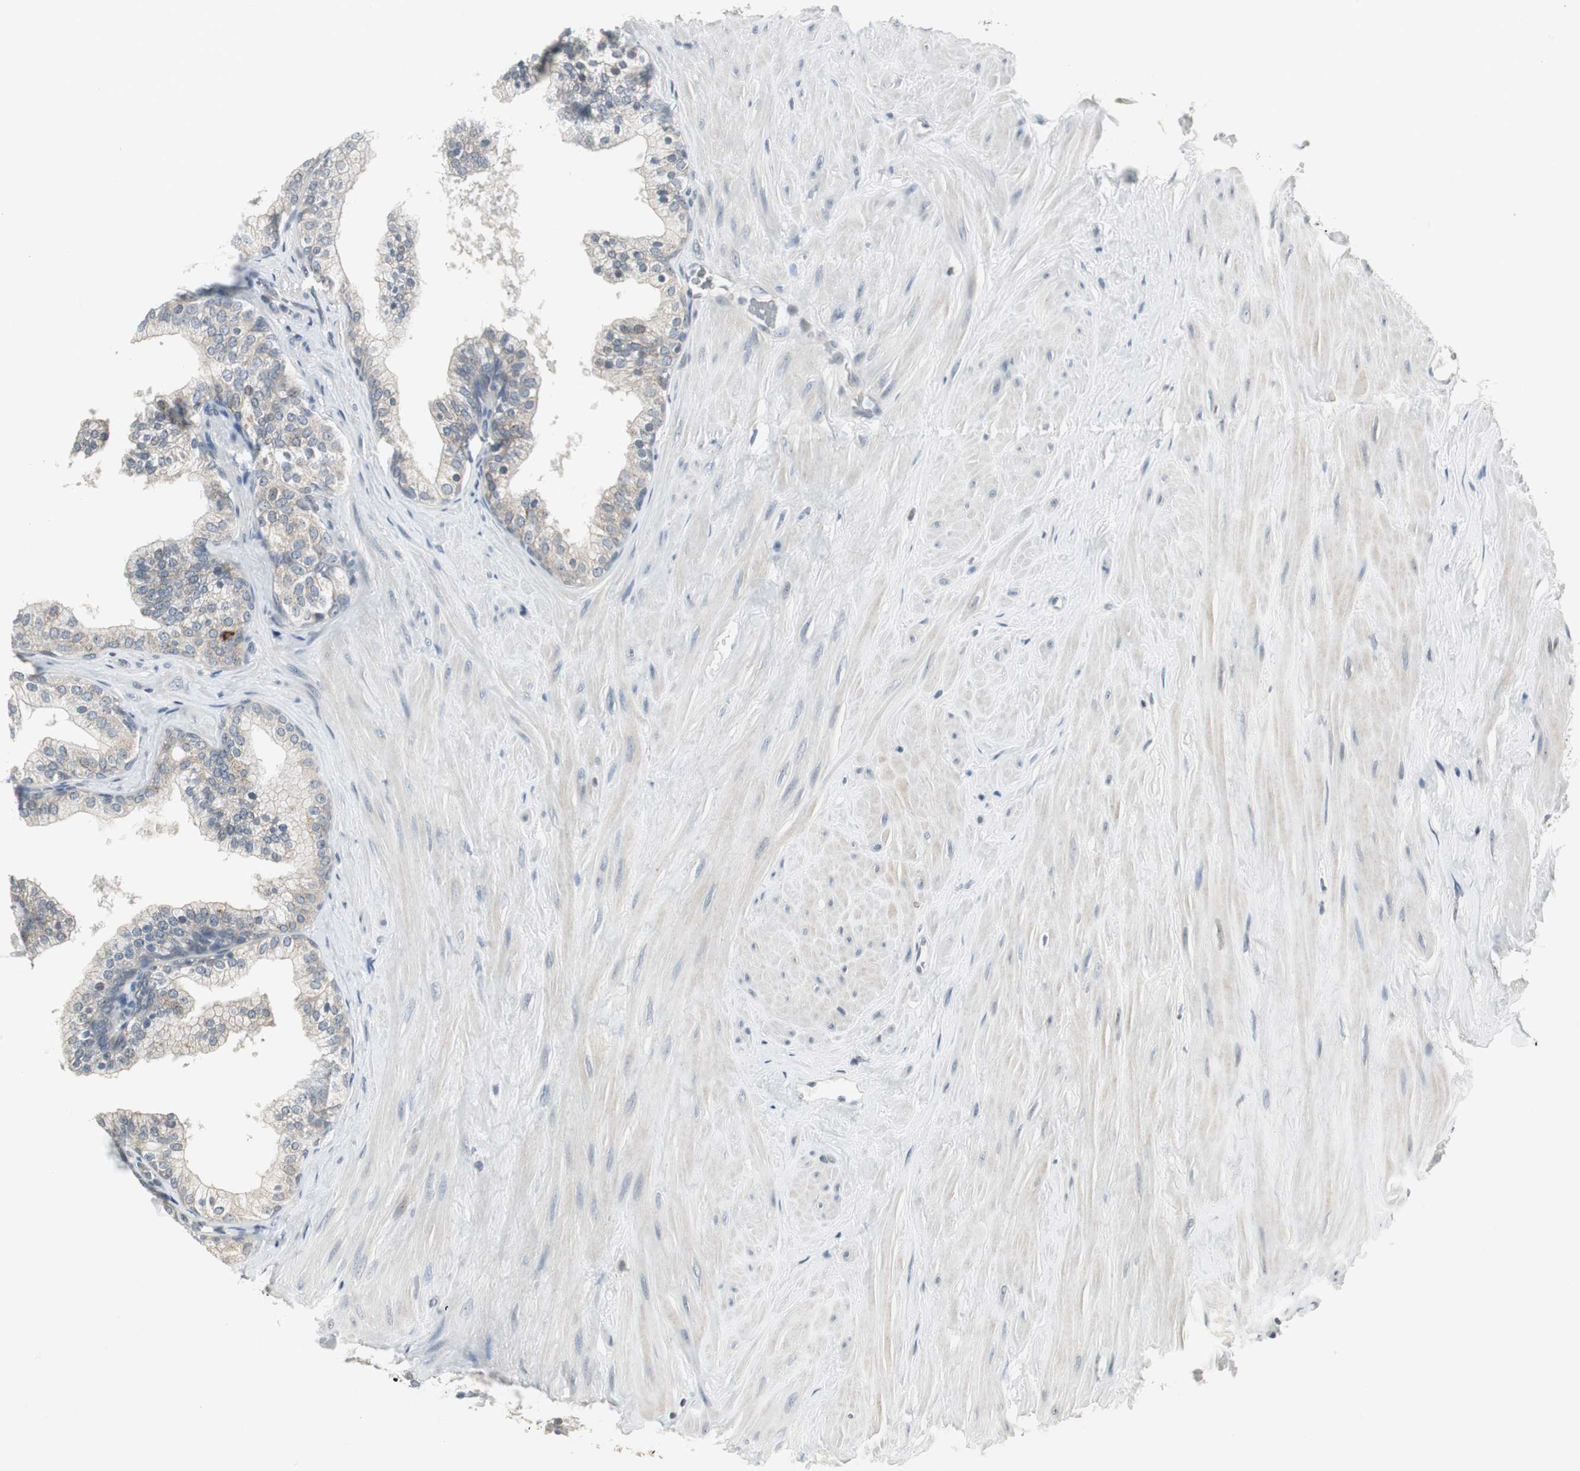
{"staining": {"intensity": "weak", "quantity": "25%-75%", "location": "cytoplasmic/membranous"}, "tissue": "prostate", "cell_type": "Glandular cells", "image_type": "normal", "snomed": [{"axis": "morphology", "description": "Normal tissue, NOS"}, {"axis": "topography", "description": "Prostate"}], "caption": "Immunohistochemical staining of unremarkable prostate reveals low levels of weak cytoplasmic/membranous expression in about 25%-75% of glandular cells.", "gene": "CCT5", "patient": {"sex": "male", "age": 60}}